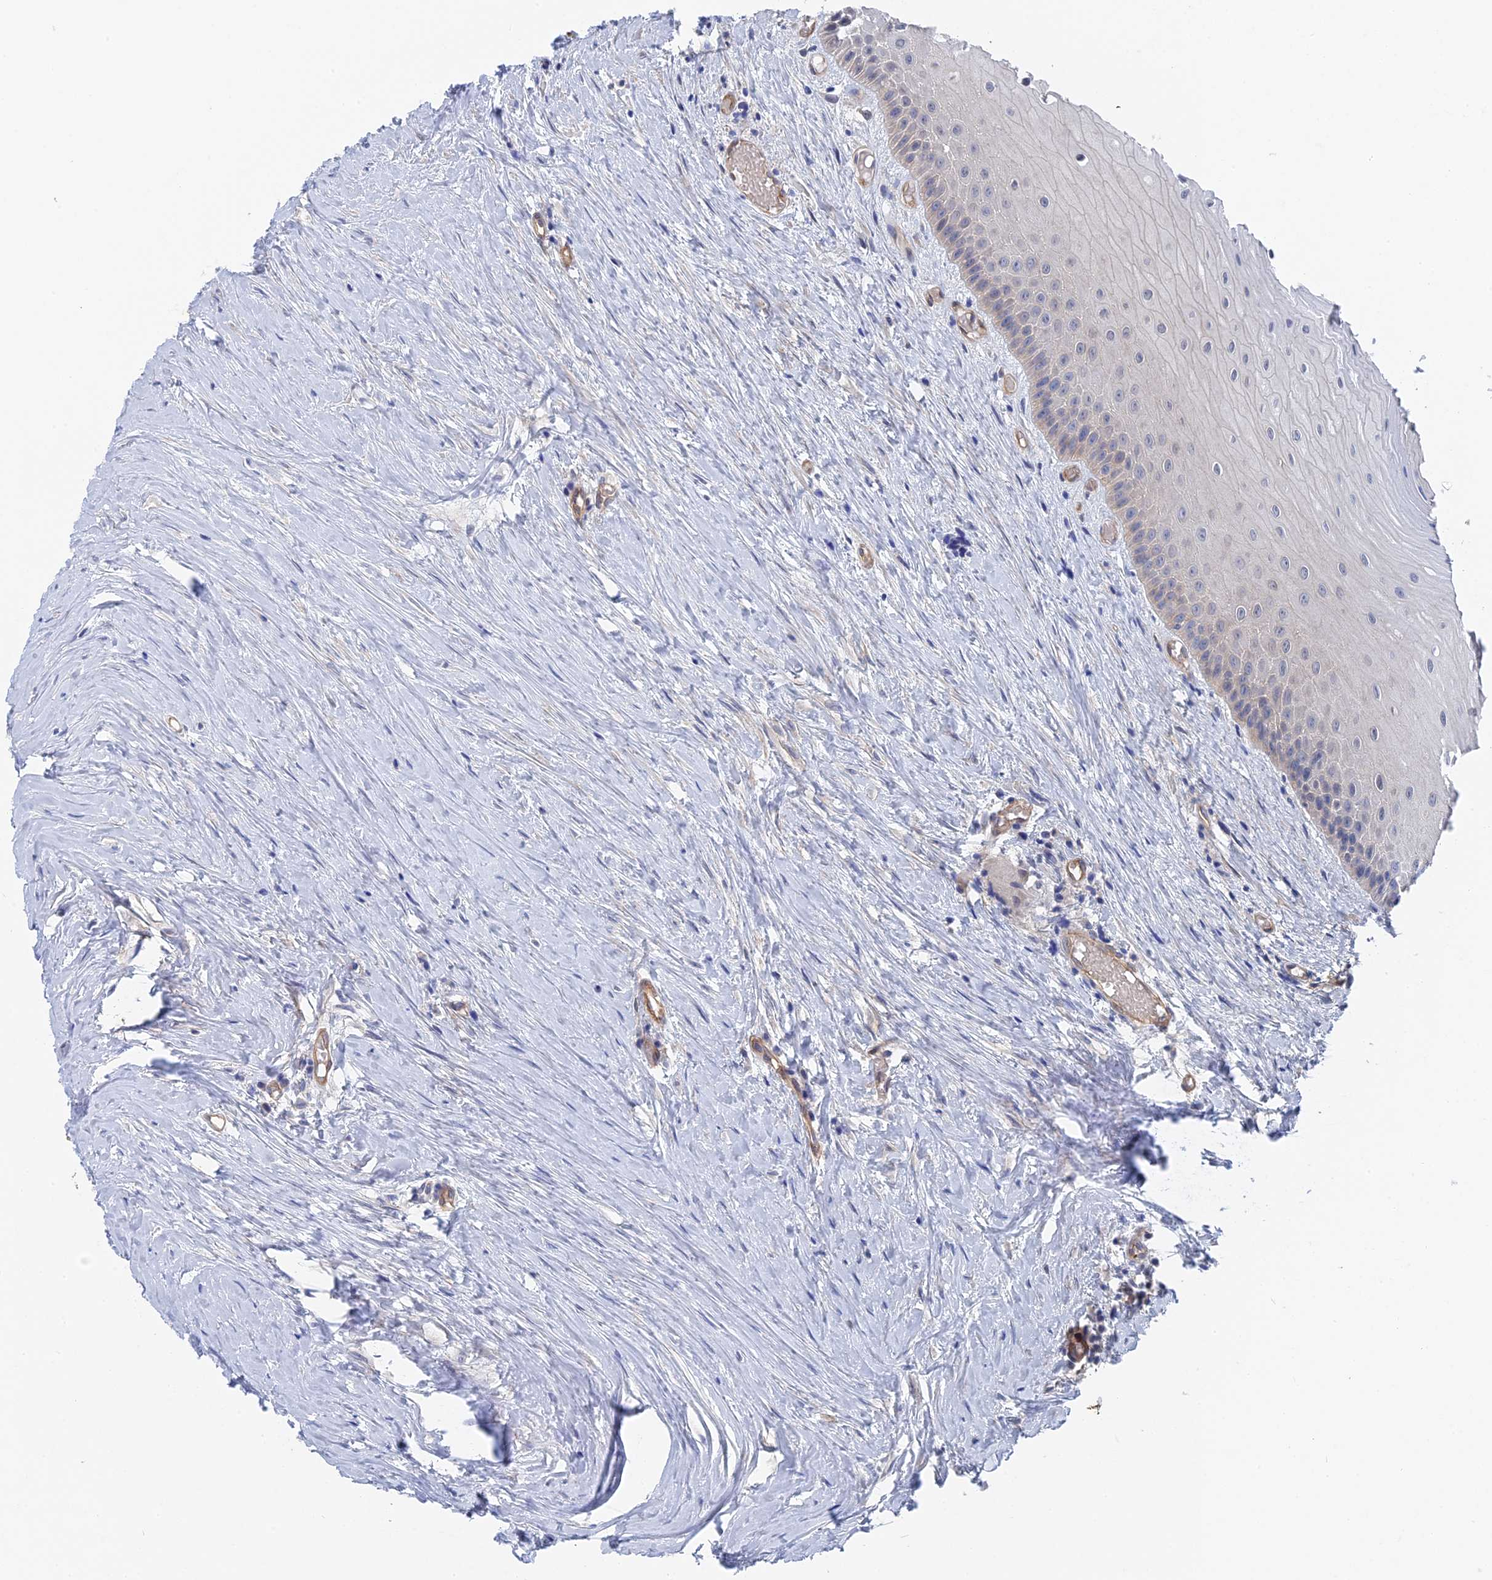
{"staining": {"intensity": "weak", "quantity": "<25%", "location": "cytoplasmic/membranous"}, "tissue": "oral mucosa", "cell_type": "Squamous epithelial cells", "image_type": "normal", "snomed": [{"axis": "morphology", "description": "Normal tissue, NOS"}, {"axis": "topography", "description": "Skeletal muscle"}, {"axis": "topography", "description": "Oral tissue"}, {"axis": "topography", "description": "Peripheral nerve tissue"}], "caption": "IHC micrograph of benign oral mucosa: human oral mucosa stained with DAB exhibits no significant protein staining in squamous epithelial cells.", "gene": "MTHFSD", "patient": {"sex": "female", "age": 84}}